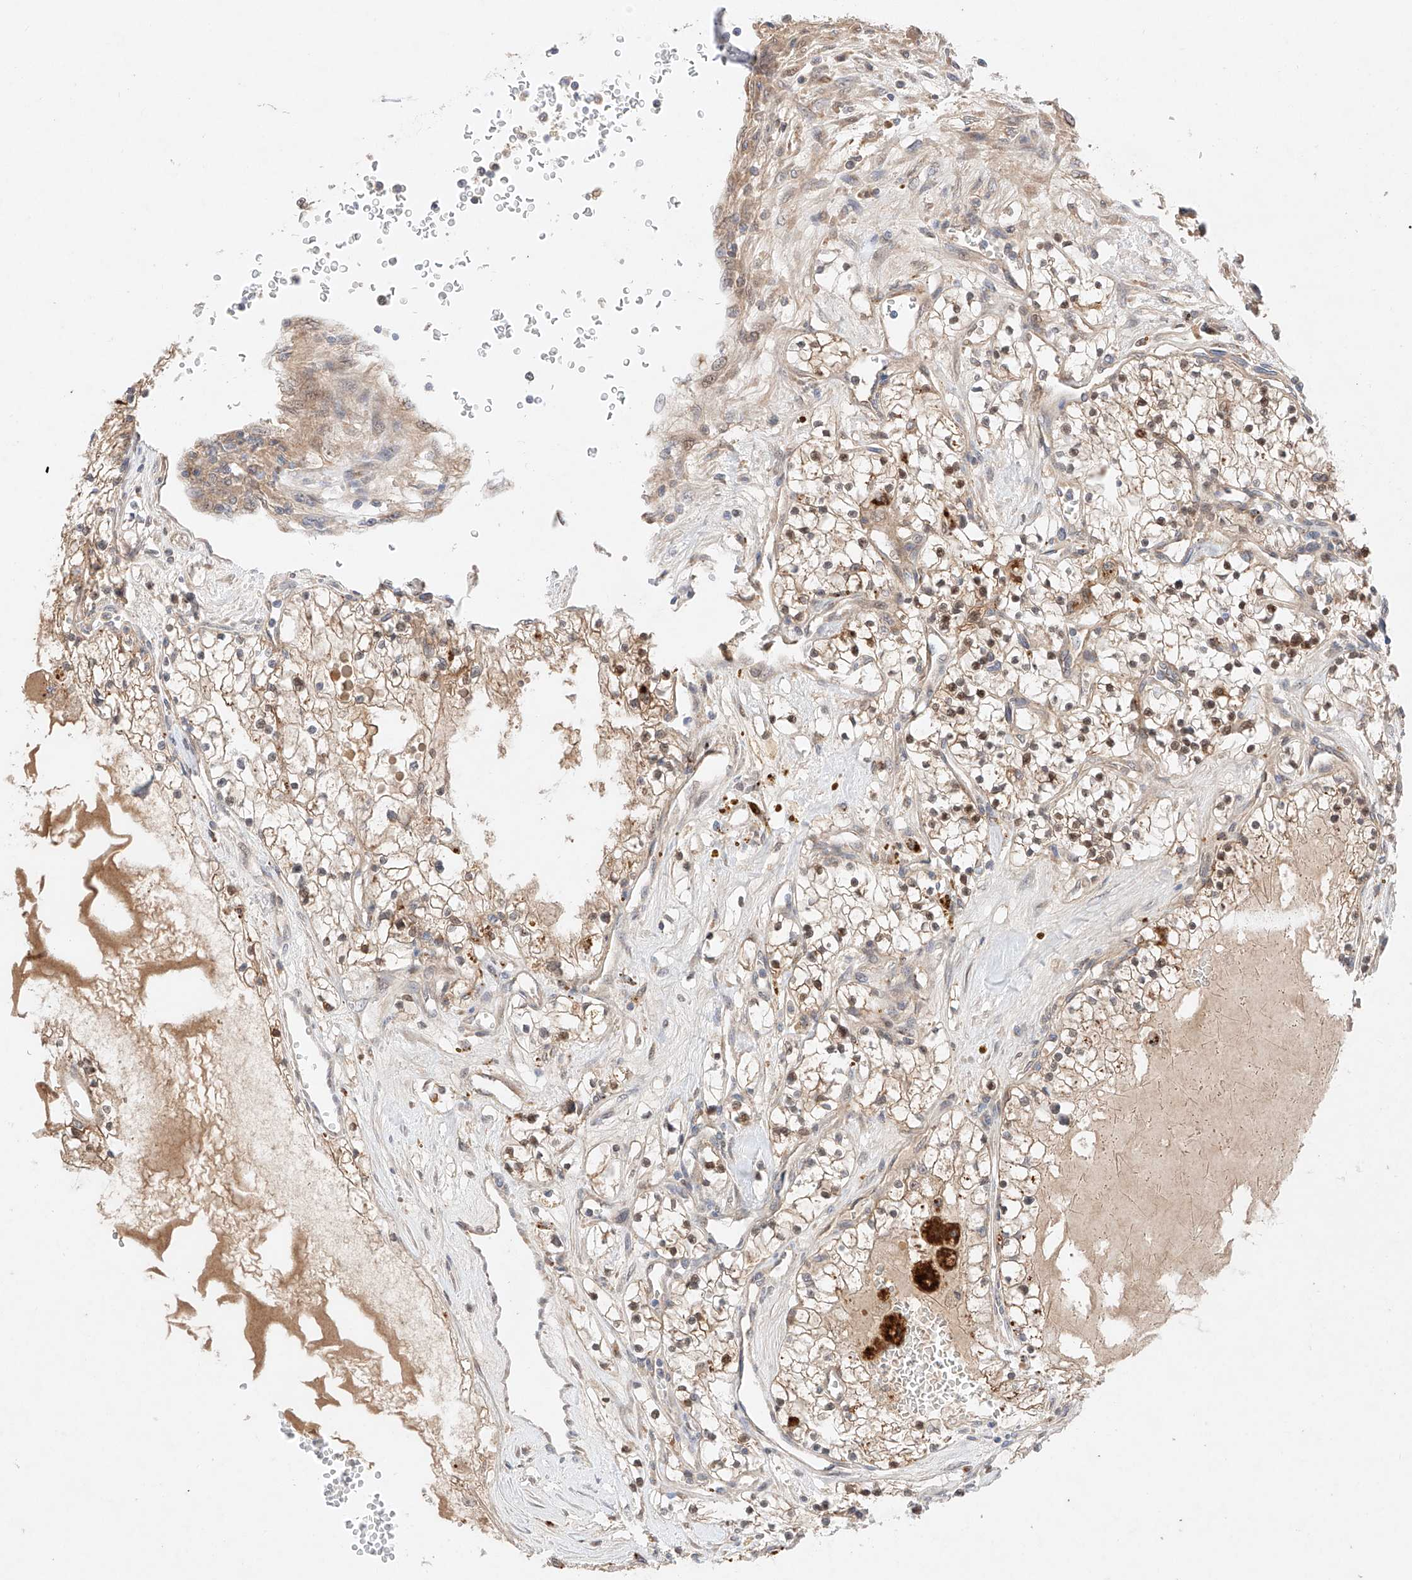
{"staining": {"intensity": "moderate", "quantity": ">75%", "location": "cytoplasmic/membranous,nuclear"}, "tissue": "renal cancer", "cell_type": "Tumor cells", "image_type": "cancer", "snomed": [{"axis": "morphology", "description": "Normal tissue, NOS"}, {"axis": "morphology", "description": "Adenocarcinoma, NOS"}, {"axis": "topography", "description": "Kidney"}], "caption": "Moderate cytoplasmic/membranous and nuclear staining for a protein is identified in approximately >75% of tumor cells of renal cancer (adenocarcinoma) using IHC.", "gene": "GCNT1", "patient": {"sex": "male", "age": 68}}